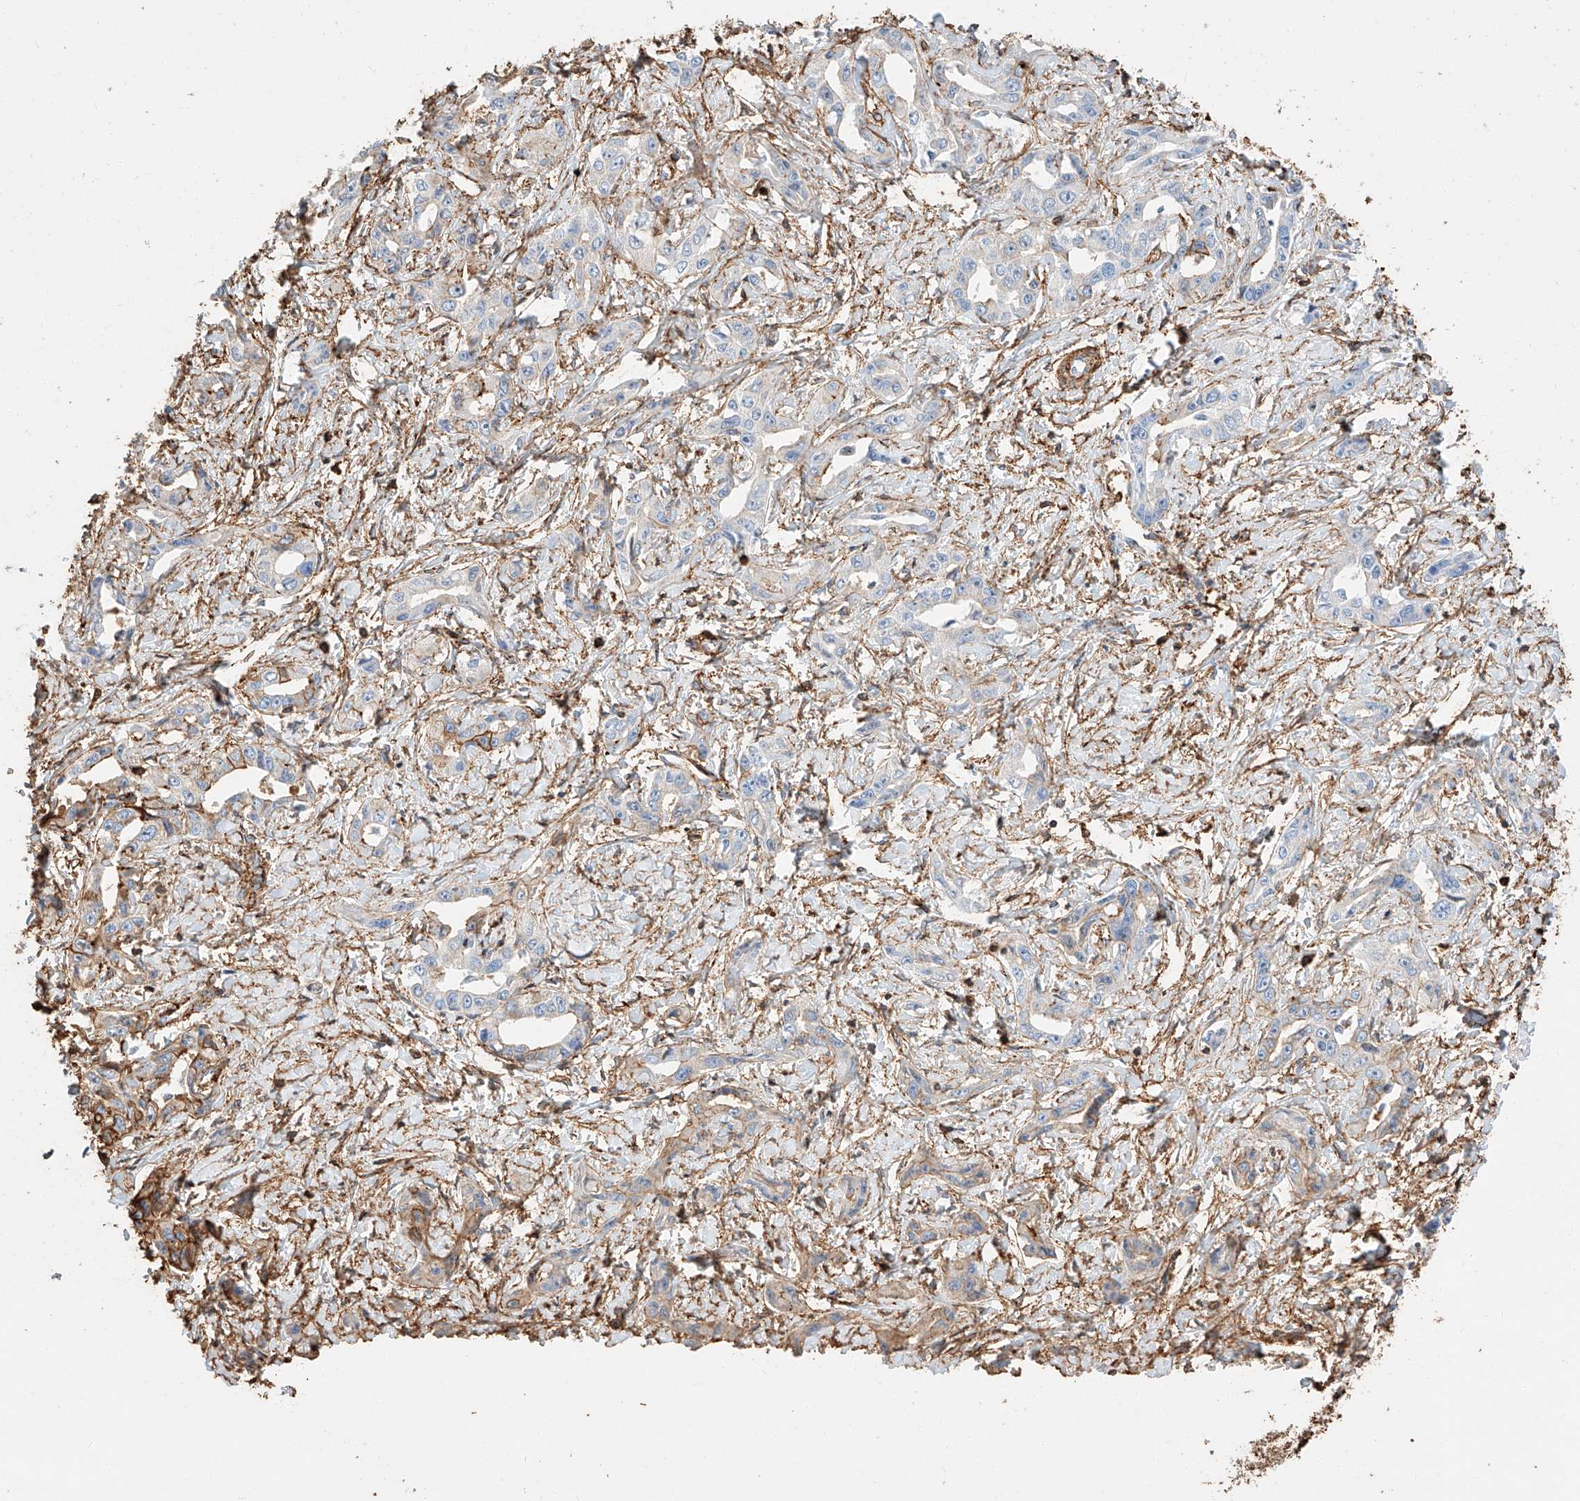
{"staining": {"intensity": "moderate", "quantity": "<25%", "location": "cytoplasmic/membranous"}, "tissue": "liver cancer", "cell_type": "Tumor cells", "image_type": "cancer", "snomed": [{"axis": "morphology", "description": "Cholangiocarcinoma"}, {"axis": "topography", "description": "Liver"}], "caption": "IHC of human liver cholangiocarcinoma displays low levels of moderate cytoplasmic/membranous staining in about <25% of tumor cells.", "gene": "WFS1", "patient": {"sex": "male", "age": 59}}